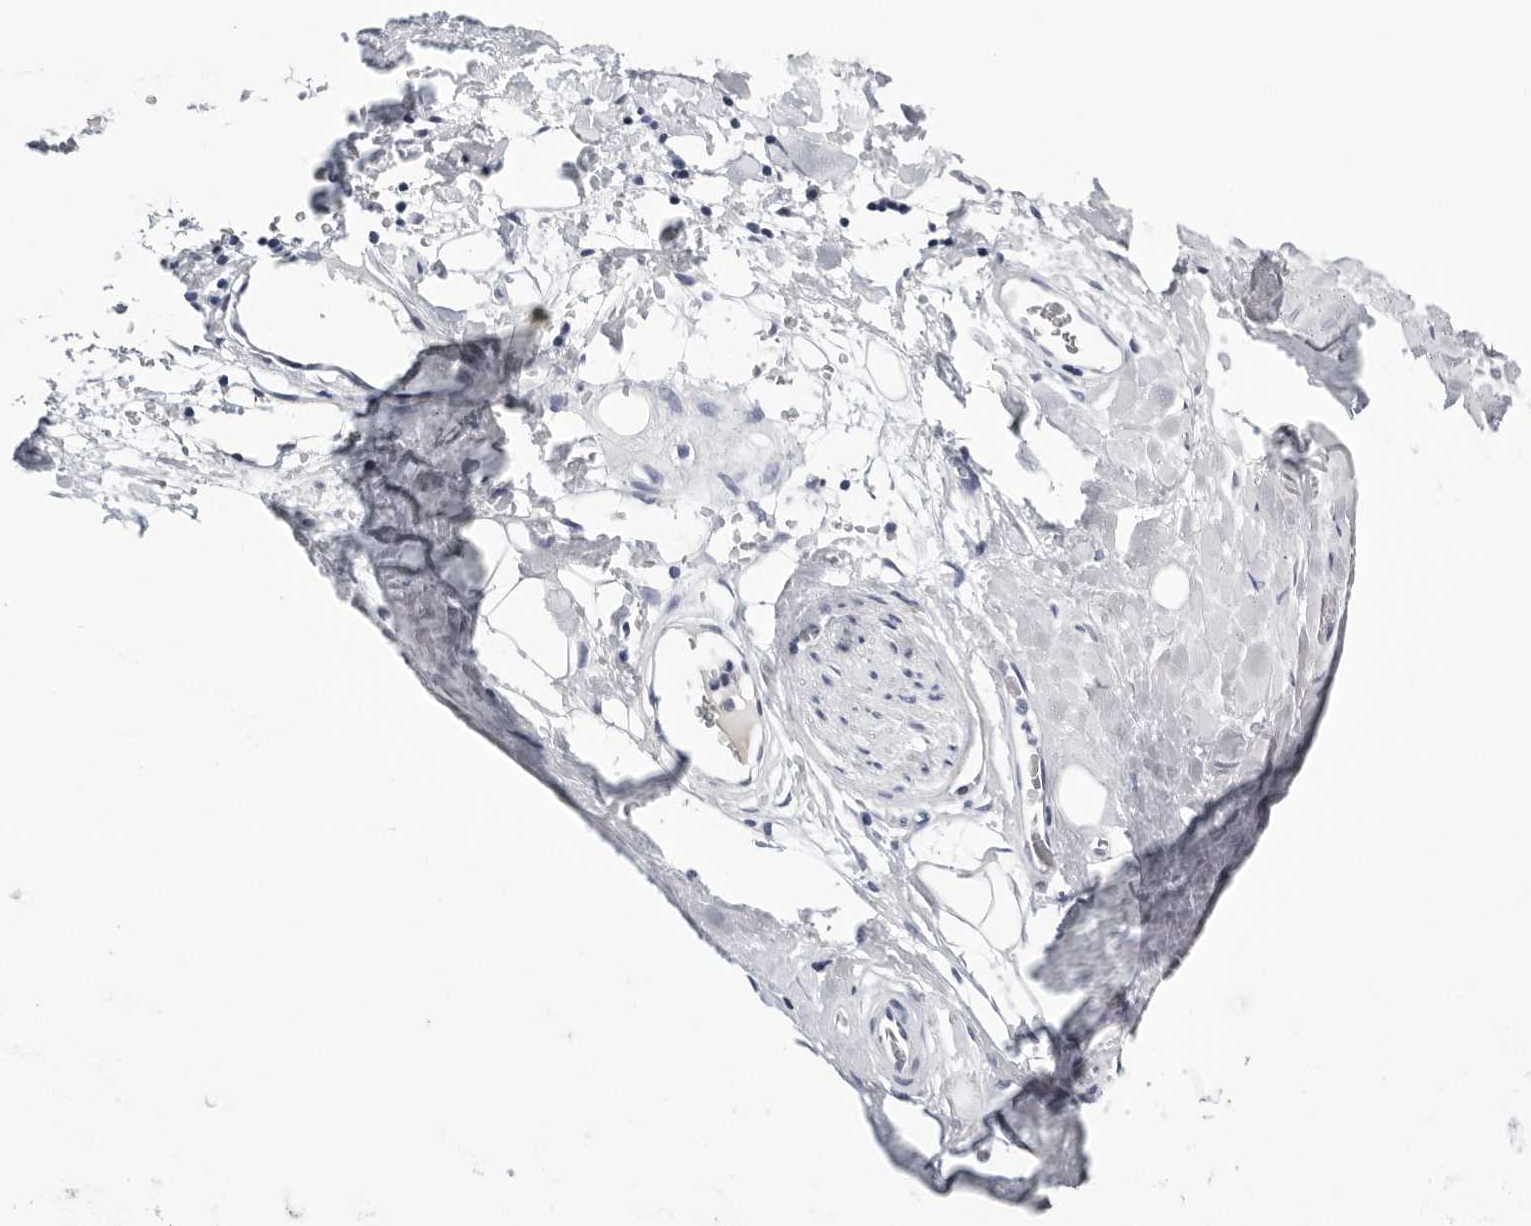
{"staining": {"intensity": "negative", "quantity": "none", "location": "none"}, "tissue": "adipose tissue", "cell_type": "Adipocytes", "image_type": "normal", "snomed": [{"axis": "morphology", "description": "Normal tissue, NOS"}, {"axis": "topography", "description": "Cartilage tissue"}], "caption": "An IHC micrograph of benign adipose tissue is shown. There is no staining in adipocytes of adipose tissue. (Brightfield microscopy of DAB immunohistochemistry at high magnification).", "gene": "ZNF502", "patient": {"sex": "female", "age": 63}}